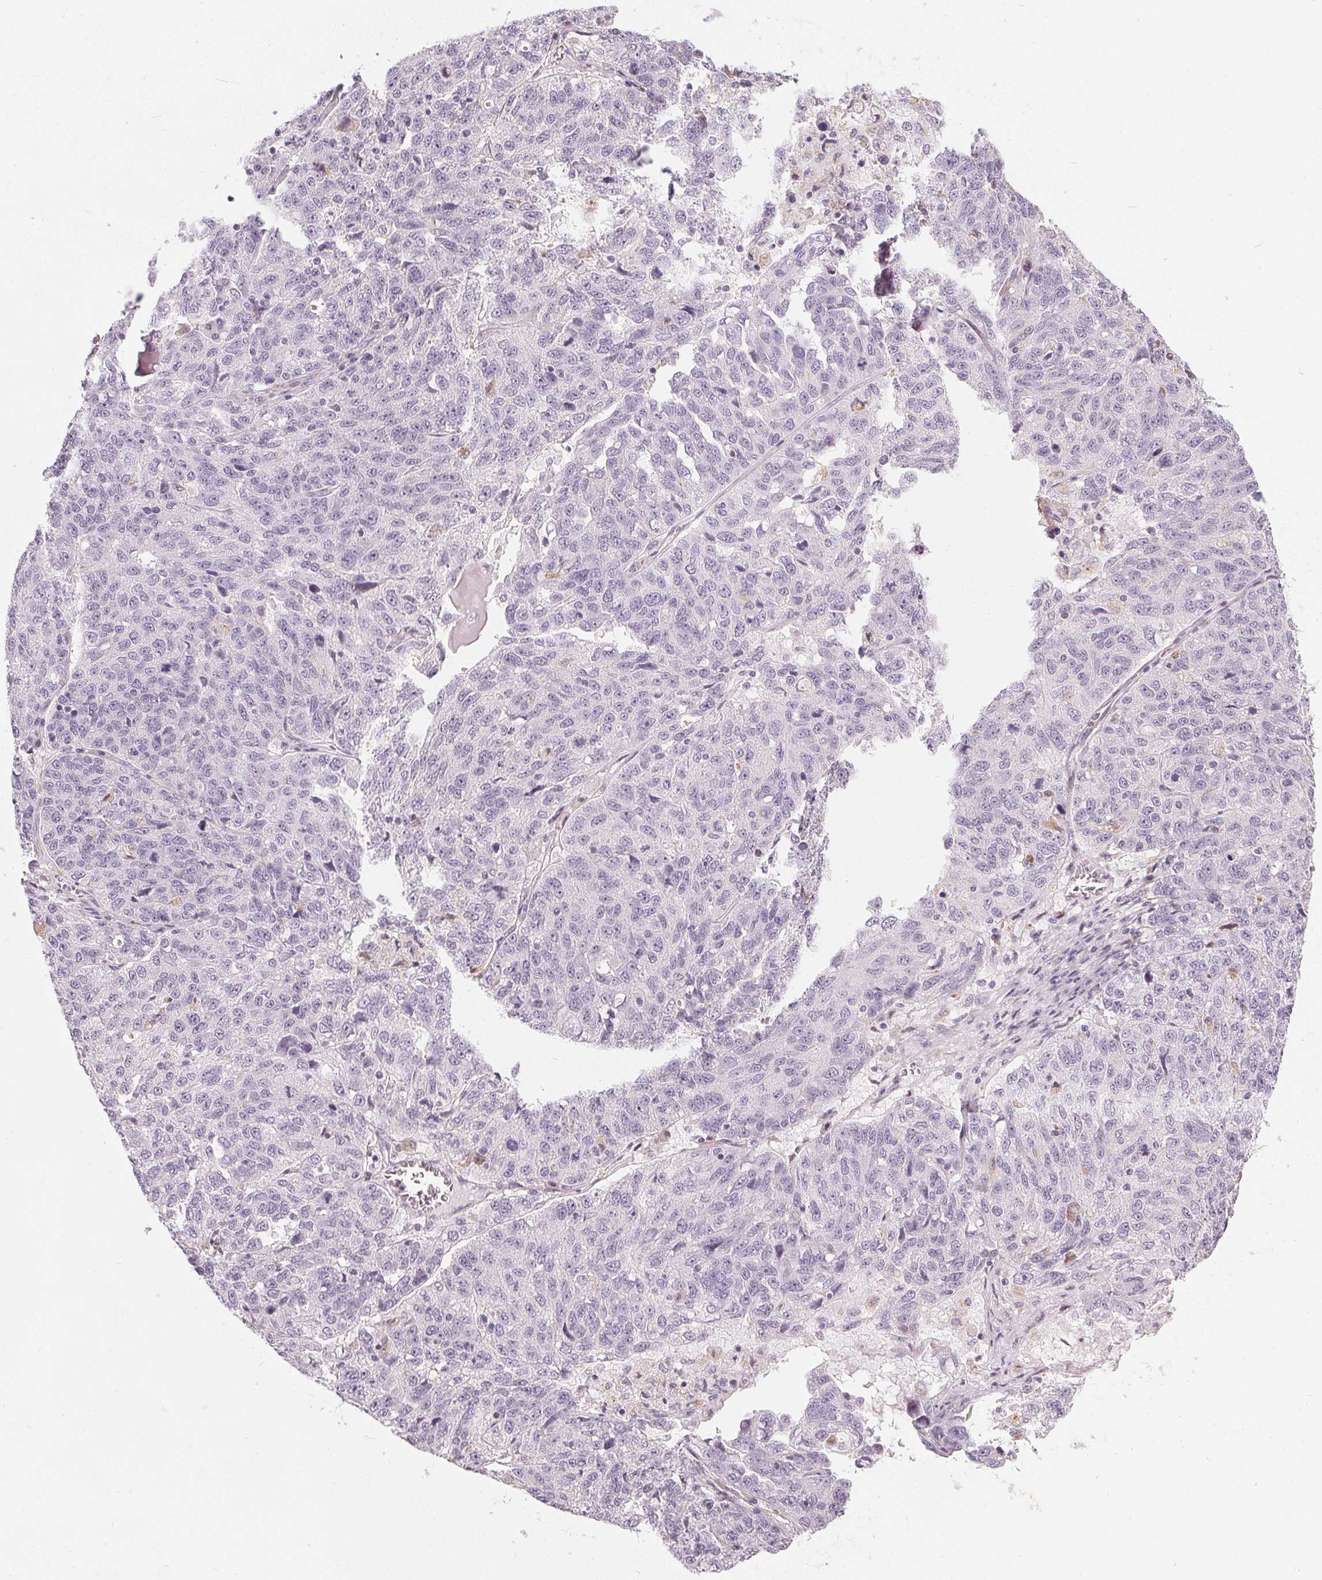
{"staining": {"intensity": "negative", "quantity": "none", "location": "none"}, "tissue": "ovarian cancer", "cell_type": "Tumor cells", "image_type": "cancer", "snomed": [{"axis": "morphology", "description": "Cystadenocarcinoma, serous, NOS"}, {"axis": "topography", "description": "Ovary"}], "caption": "IHC photomicrograph of human serous cystadenocarcinoma (ovarian) stained for a protein (brown), which displays no staining in tumor cells. (DAB immunohistochemistry visualized using brightfield microscopy, high magnification).", "gene": "HOPX", "patient": {"sex": "female", "age": 71}}